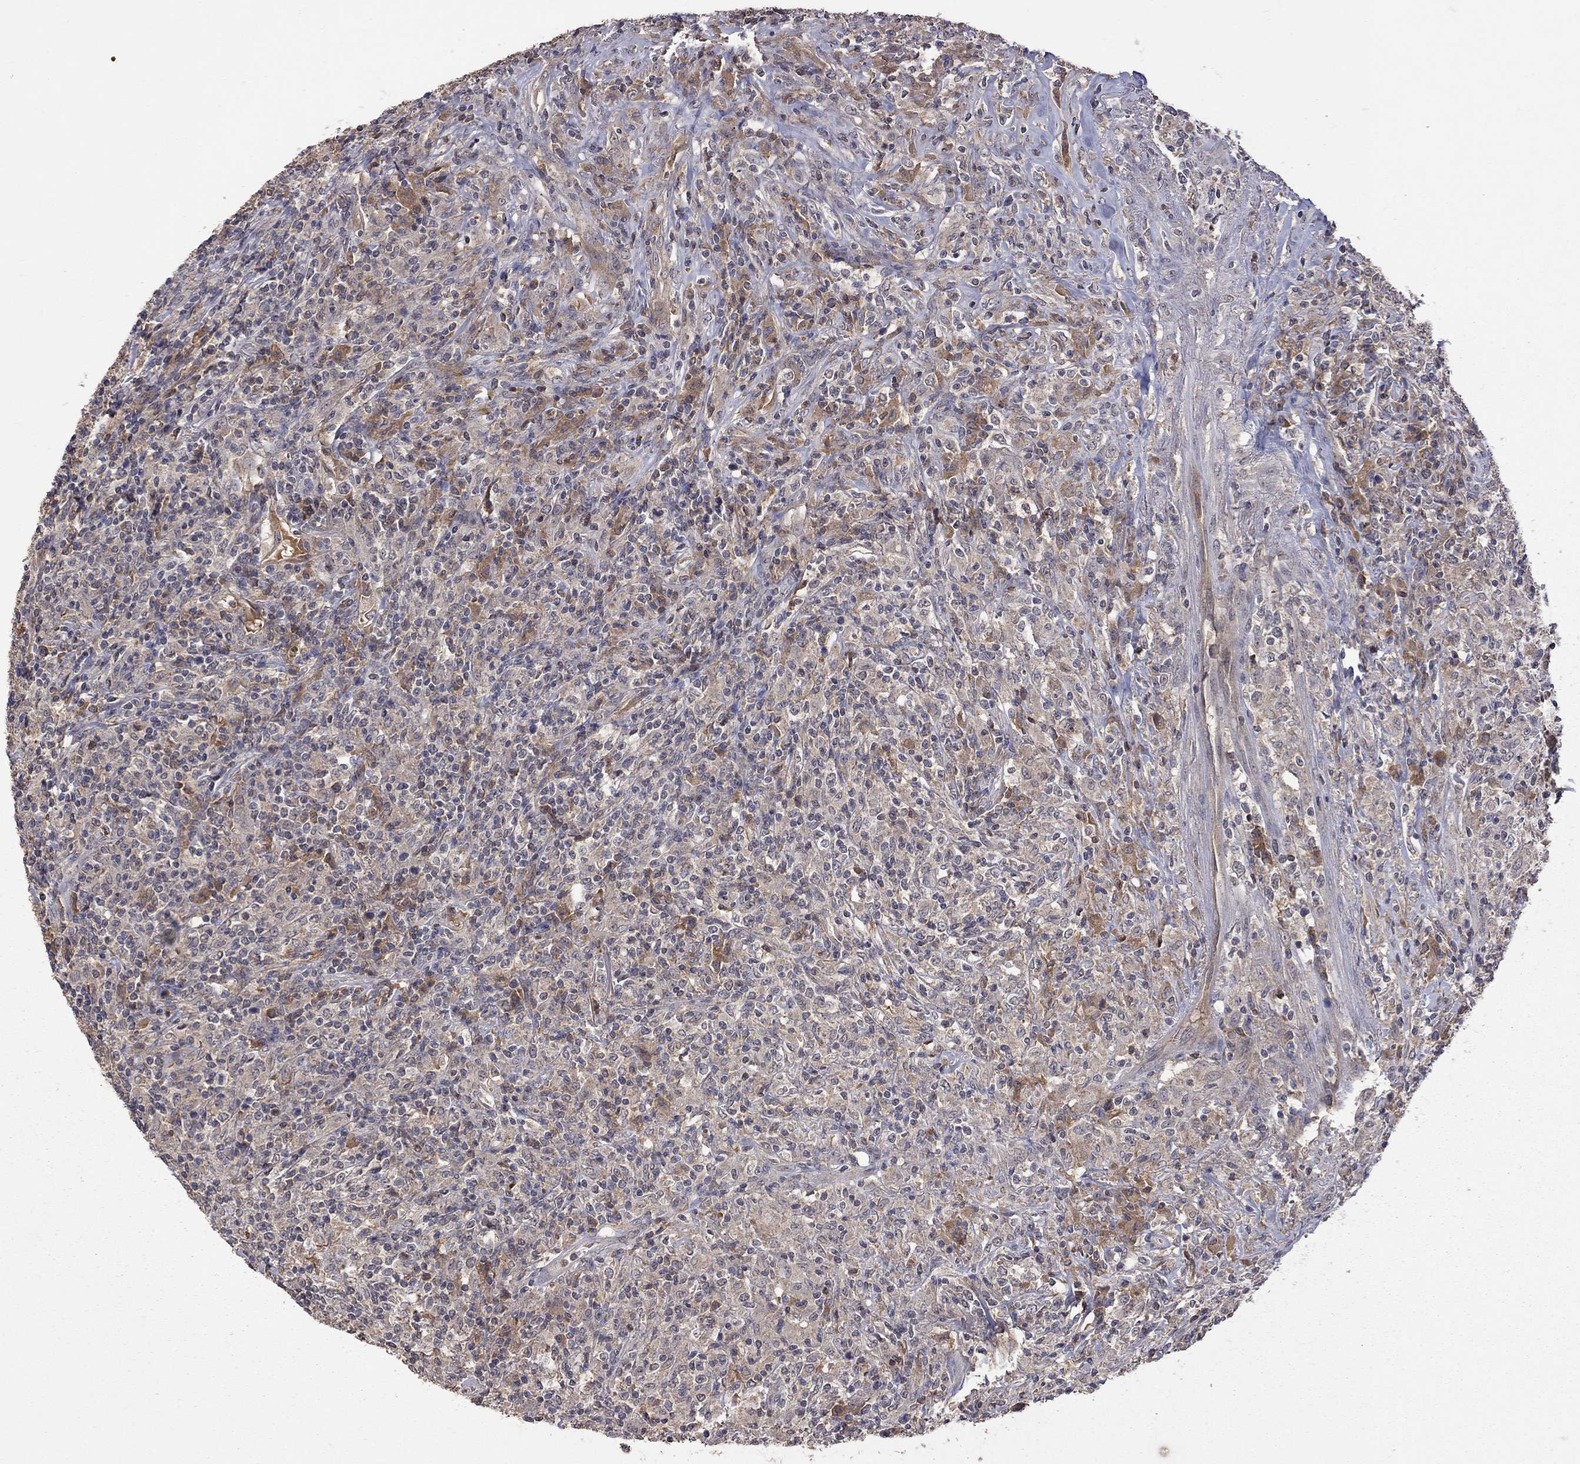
{"staining": {"intensity": "negative", "quantity": "none", "location": "none"}, "tissue": "lymphoma", "cell_type": "Tumor cells", "image_type": "cancer", "snomed": [{"axis": "morphology", "description": "Malignant lymphoma, non-Hodgkin's type, High grade"}, {"axis": "topography", "description": "Lung"}], "caption": "IHC histopathology image of neoplastic tissue: high-grade malignant lymphoma, non-Hodgkin's type stained with DAB (3,3'-diaminobenzidine) shows no significant protein expression in tumor cells.", "gene": "HTR6", "patient": {"sex": "male", "age": 79}}